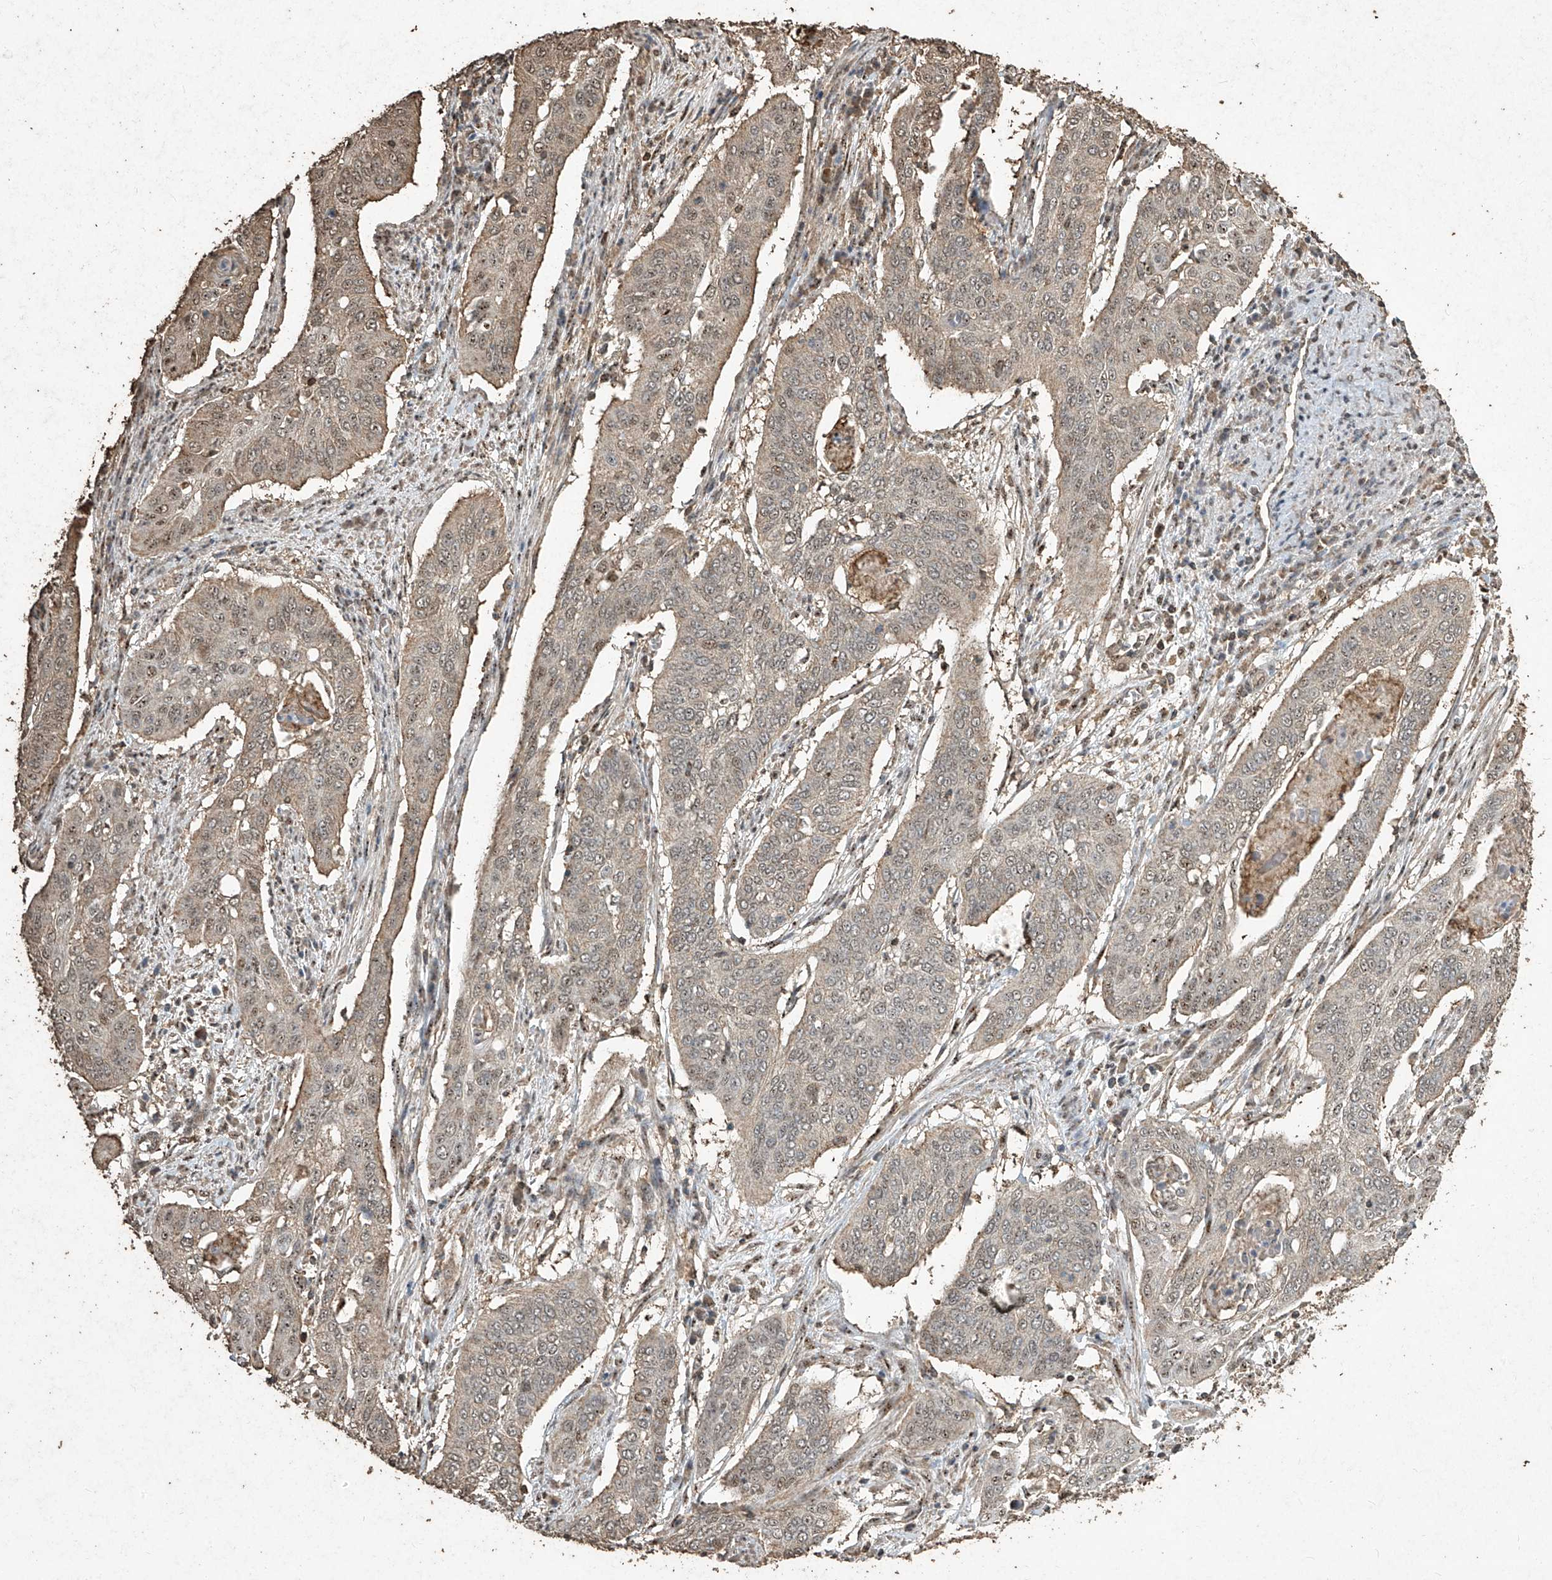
{"staining": {"intensity": "weak", "quantity": "25%-75%", "location": "nuclear"}, "tissue": "cervical cancer", "cell_type": "Tumor cells", "image_type": "cancer", "snomed": [{"axis": "morphology", "description": "Squamous cell carcinoma, NOS"}, {"axis": "topography", "description": "Cervix"}], "caption": "The immunohistochemical stain shows weak nuclear positivity in tumor cells of cervical squamous cell carcinoma tissue. (Brightfield microscopy of DAB IHC at high magnification).", "gene": "ERBB3", "patient": {"sex": "female", "age": 39}}